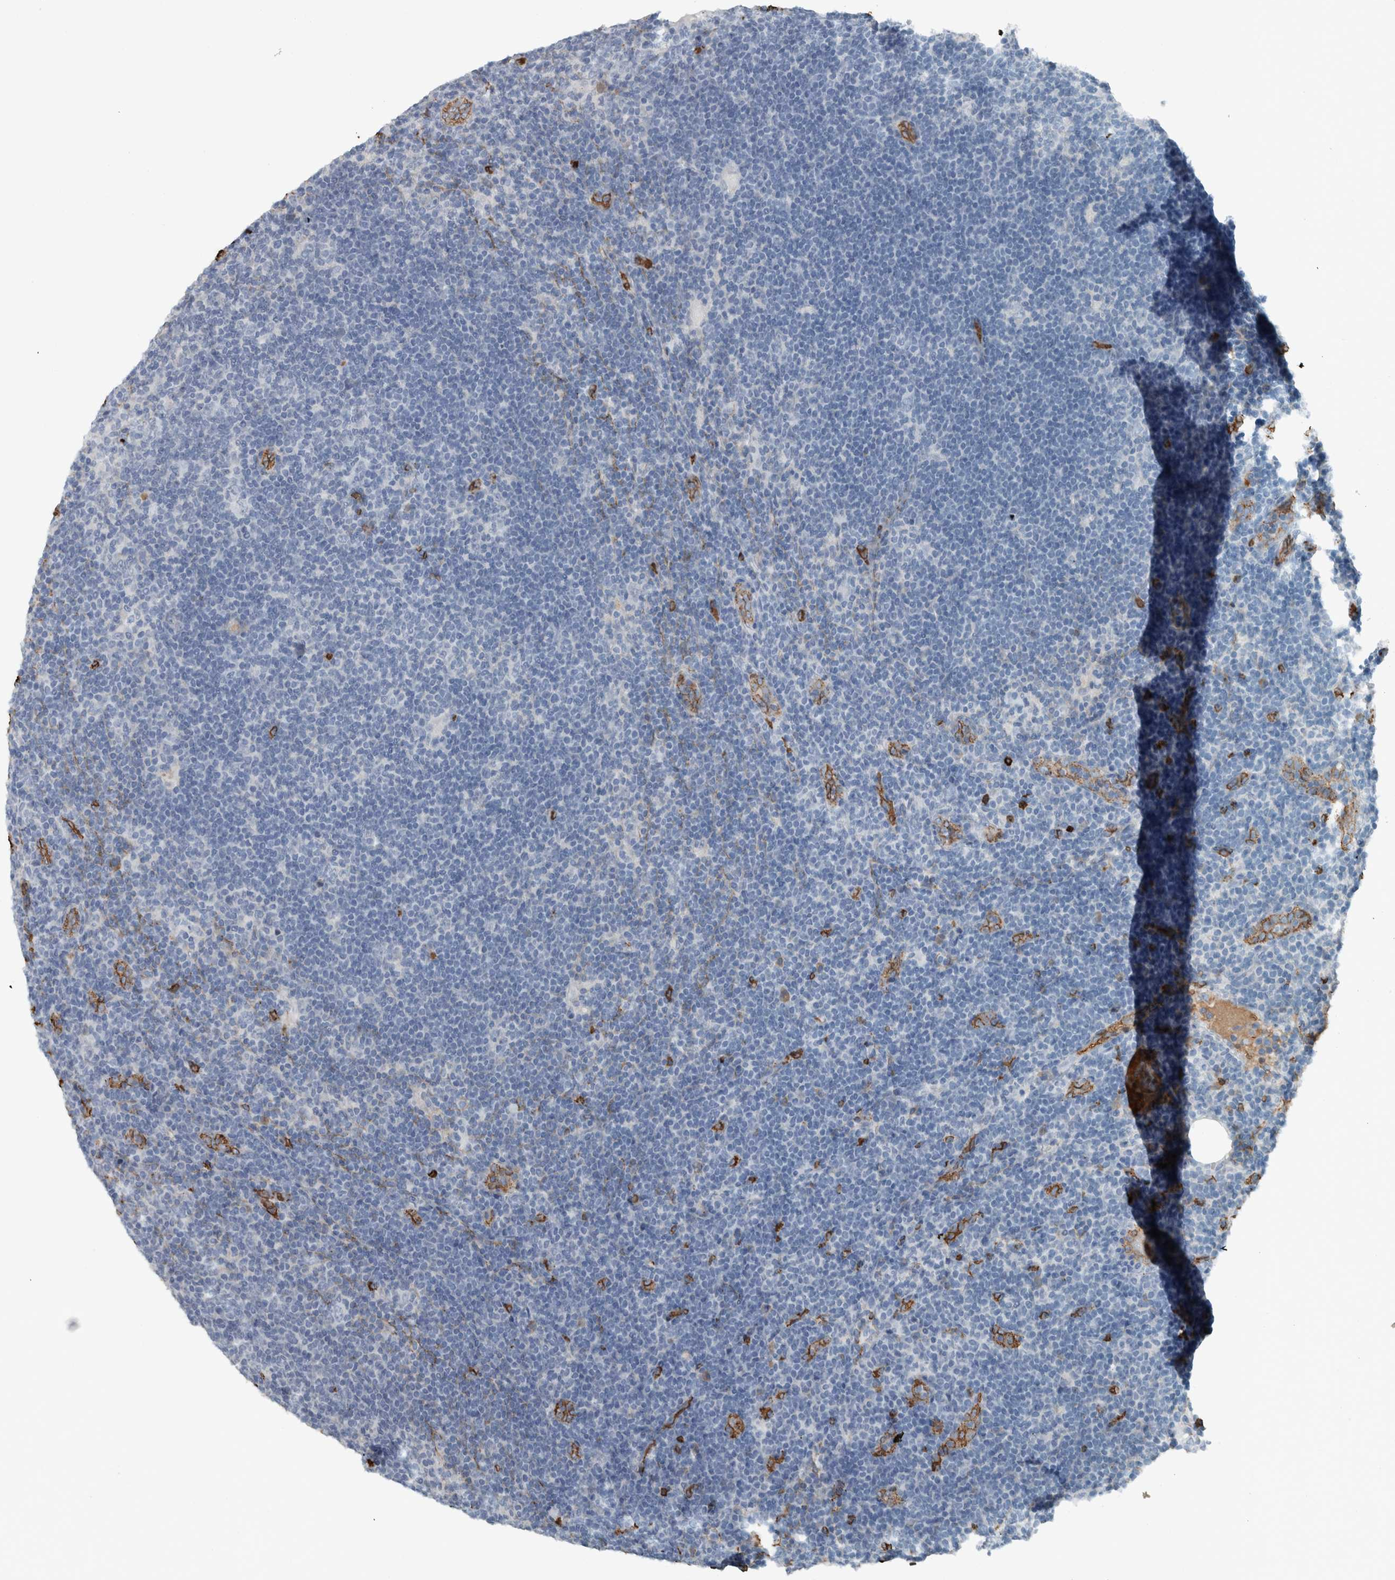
{"staining": {"intensity": "negative", "quantity": "none", "location": "none"}, "tissue": "lymphoma", "cell_type": "Tumor cells", "image_type": "cancer", "snomed": [{"axis": "morphology", "description": "Hodgkin's disease, NOS"}, {"axis": "topography", "description": "Lymph node"}], "caption": "Tumor cells show no significant expression in lymphoma.", "gene": "LBP", "patient": {"sex": "female", "age": 57}}